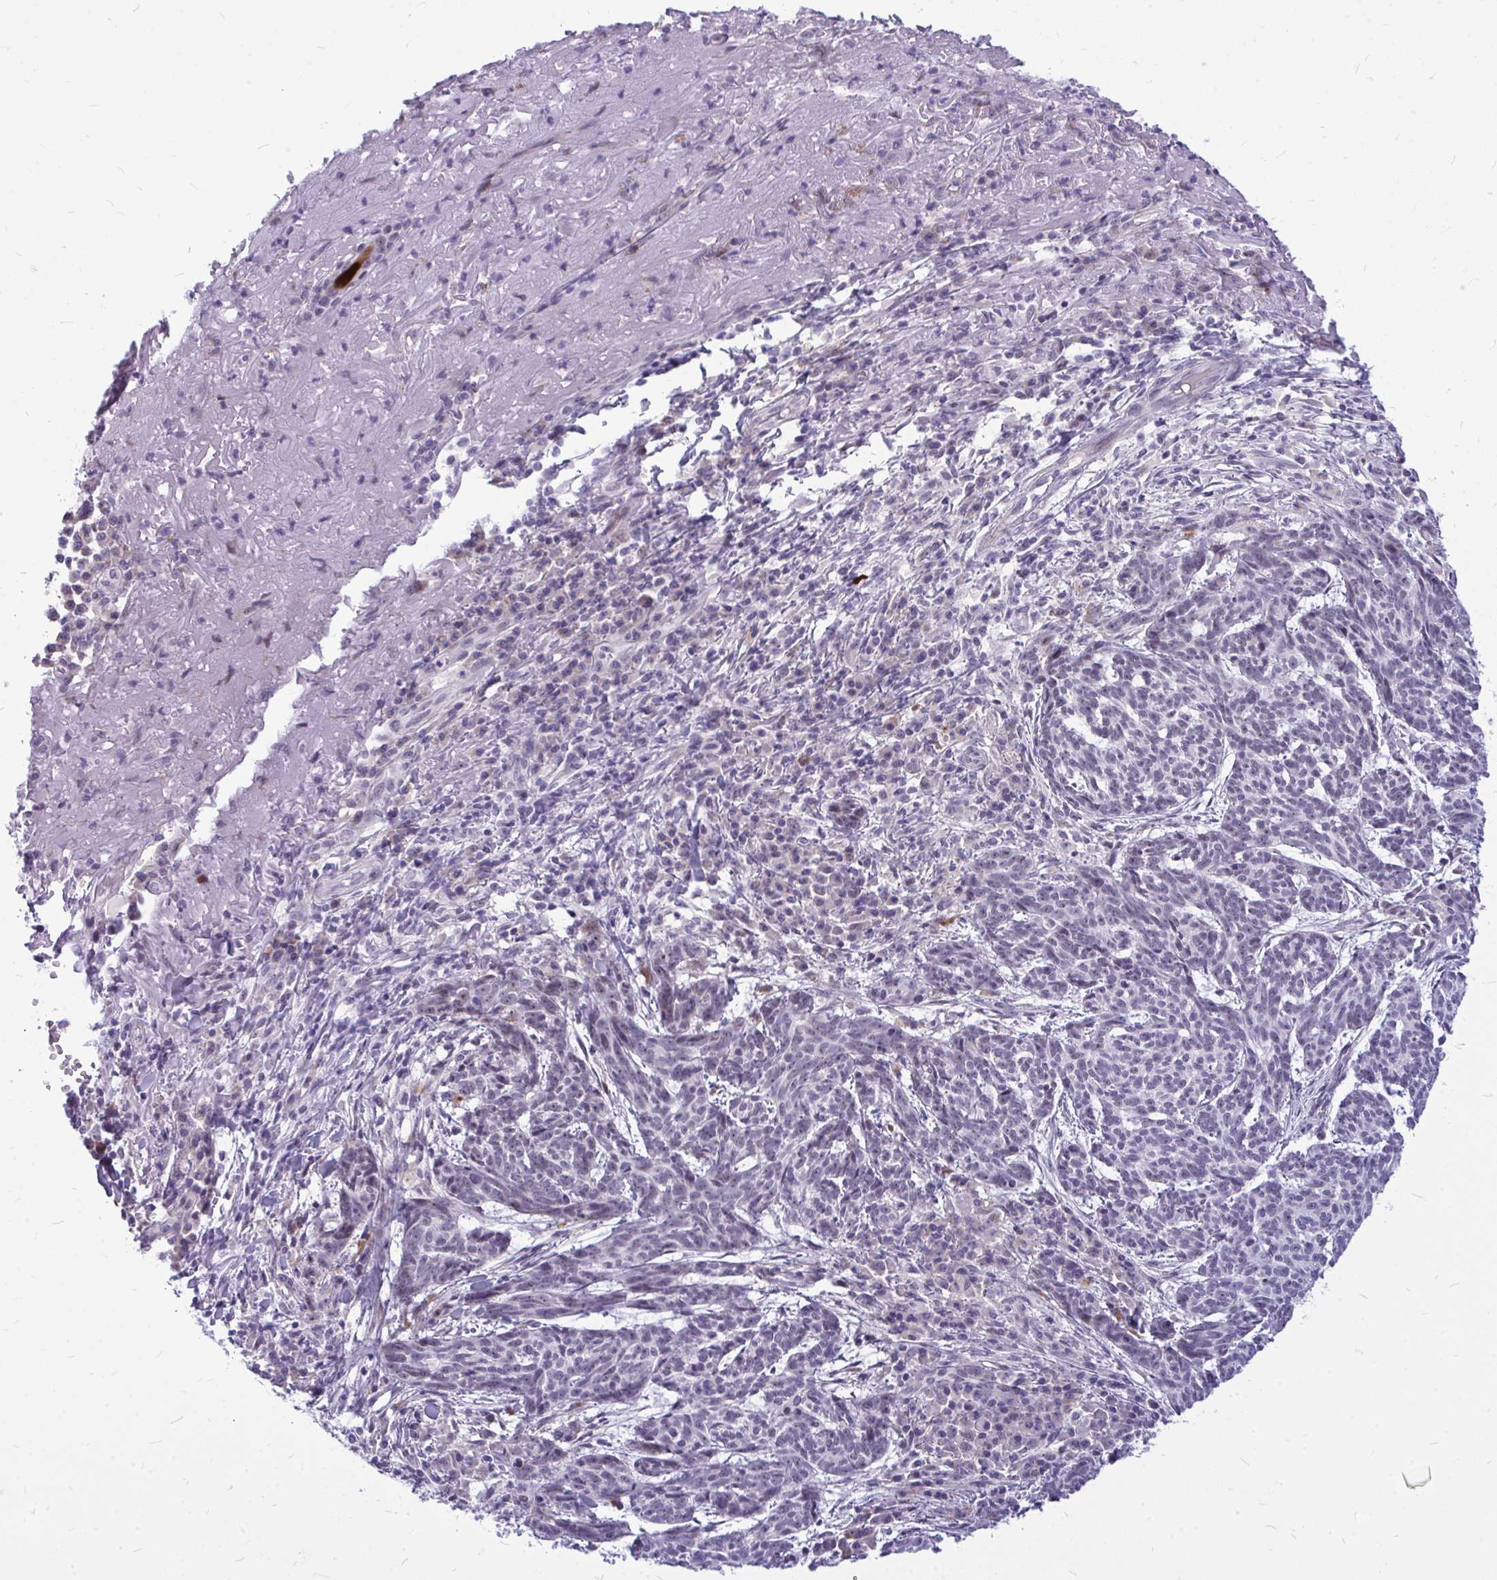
{"staining": {"intensity": "weak", "quantity": "<25%", "location": "nuclear"}, "tissue": "skin cancer", "cell_type": "Tumor cells", "image_type": "cancer", "snomed": [{"axis": "morphology", "description": "Basal cell carcinoma"}, {"axis": "topography", "description": "Skin"}], "caption": "This is an IHC image of basal cell carcinoma (skin). There is no positivity in tumor cells.", "gene": "ZSCAN25", "patient": {"sex": "female", "age": 93}}